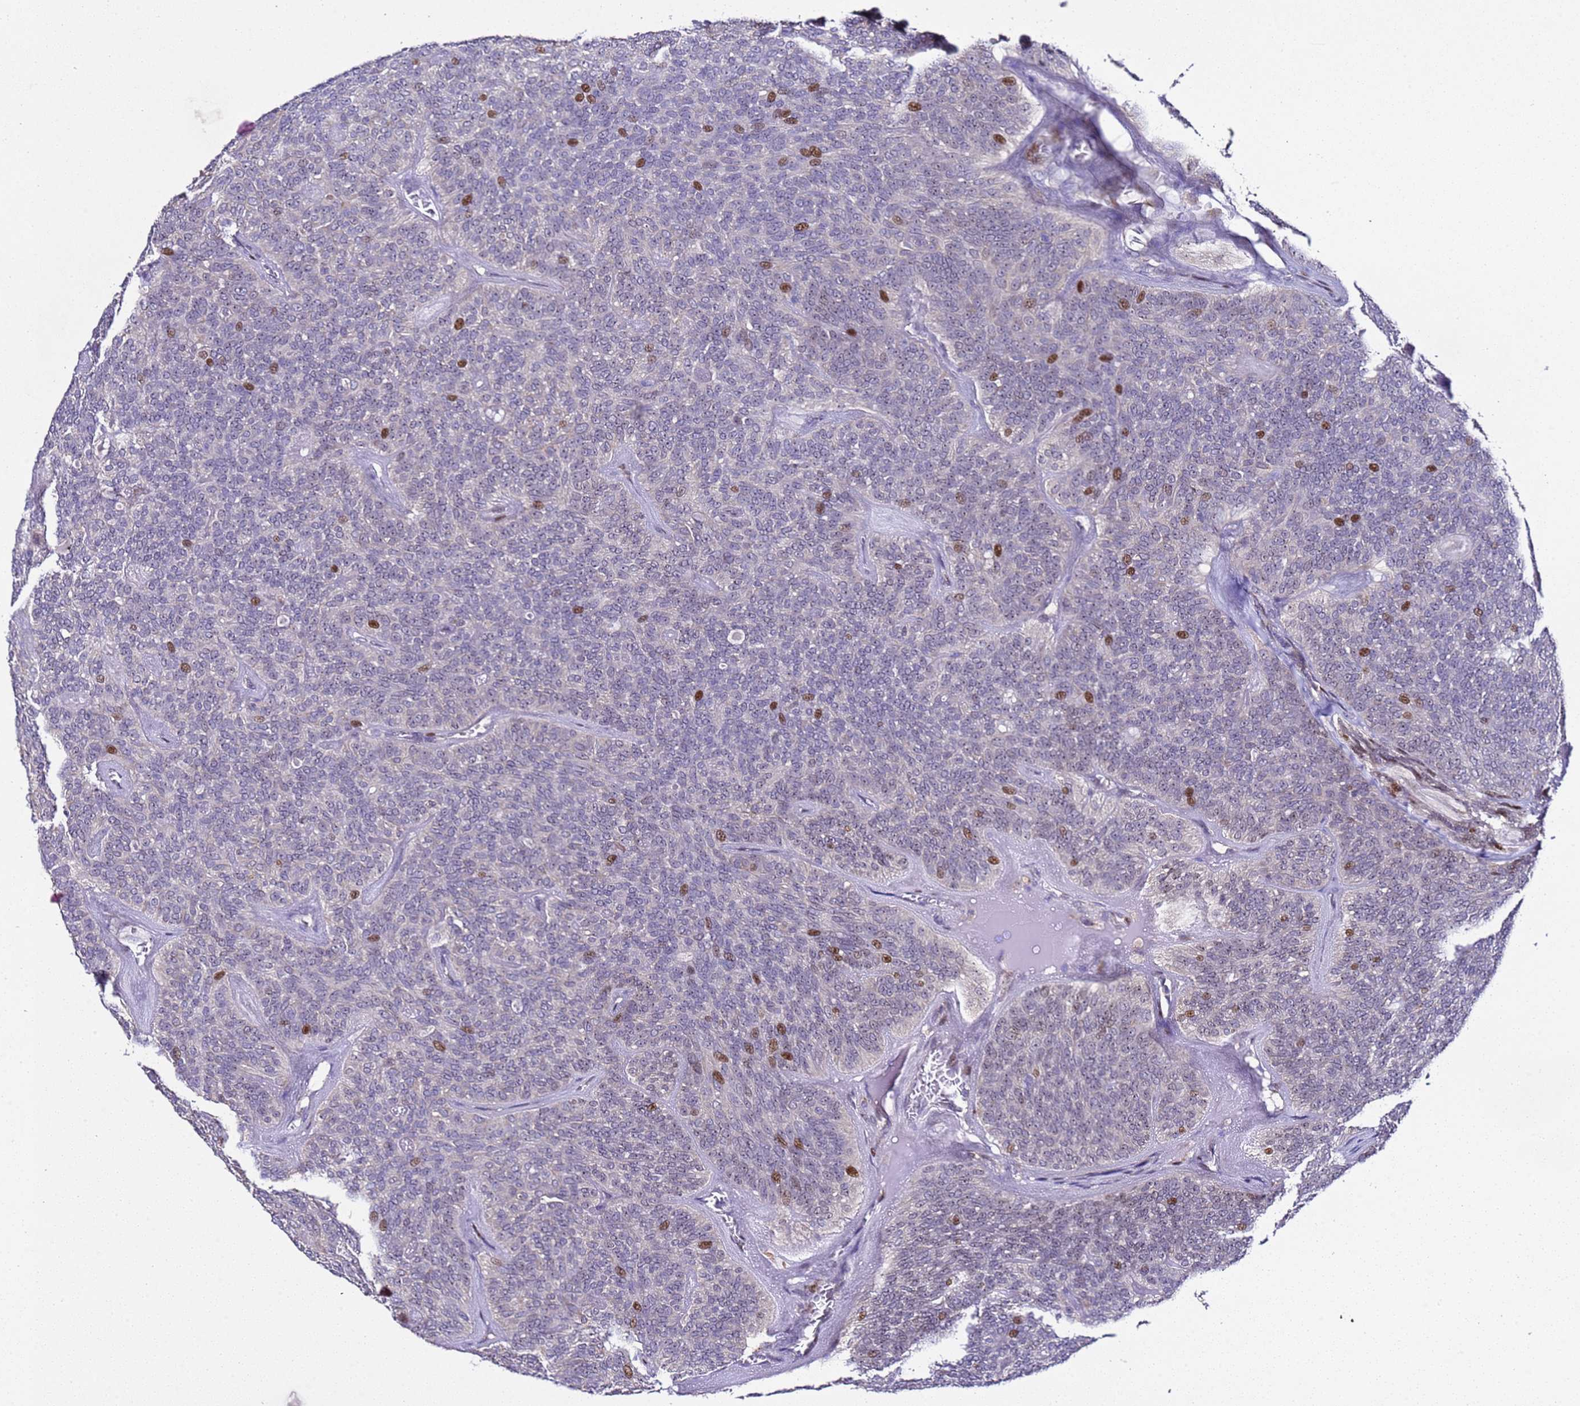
{"staining": {"intensity": "strong", "quantity": "<25%", "location": "nuclear"}, "tissue": "head and neck cancer", "cell_type": "Tumor cells", "image_type": "cancer", "snomed": [{"axis": "morphology", "description": "Adenocarcinoma, NOS"}, {"axis": "topography", "description": "Head-Neck"}], "caption": "Brown immunohistochemical staining in head and neck adenocarcinoma displays strong nuclear positivity in approximately <25% of tumor cells.", "gene": "ALG3", "patient": {"sex": "male", "age": 66}}